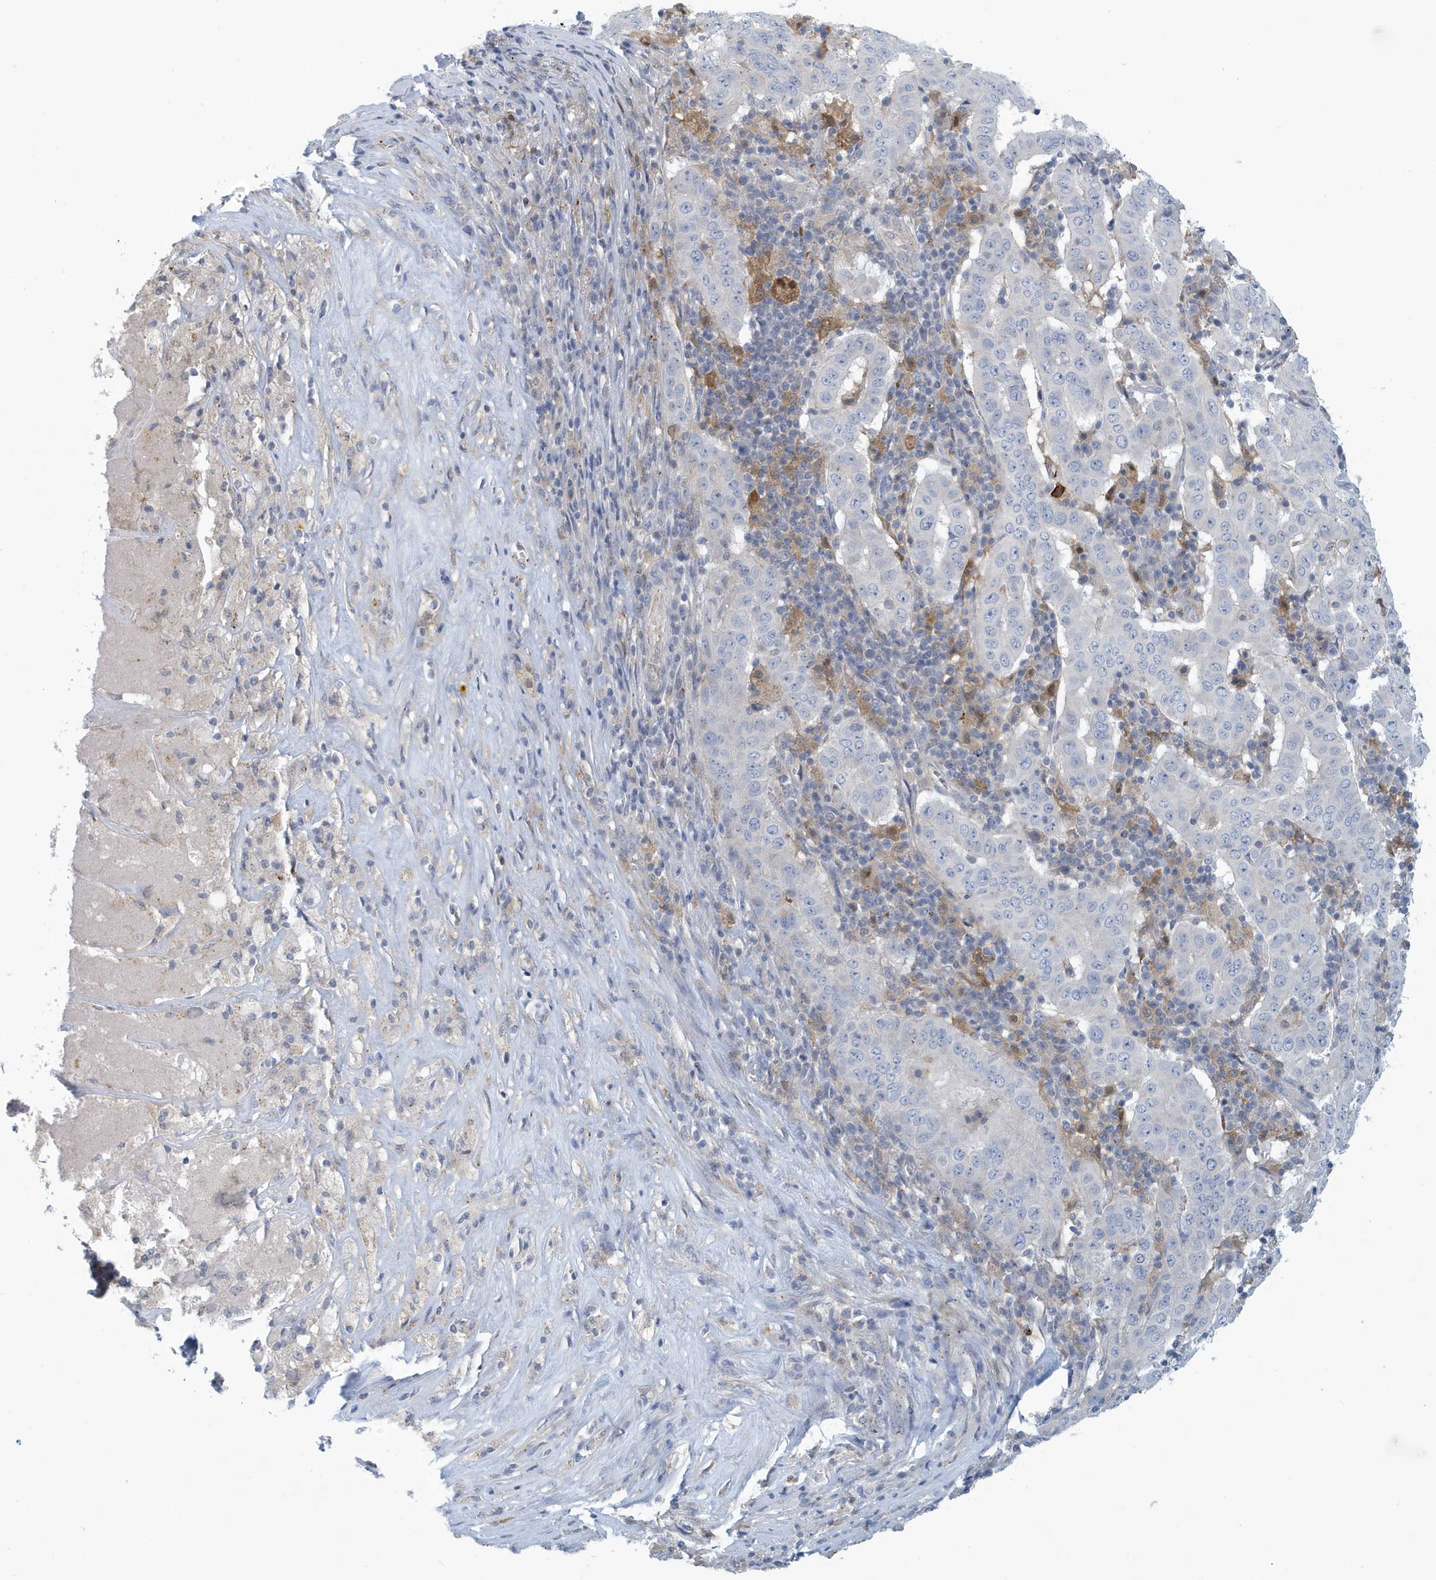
{"staining": {"intensity": "negative", "quantity": "none", "location": "none"}, "tissue": "pancreatic cancer", "cell_type": "Tumor cells", "image_type": "cancer", "snomed": [{"axis": "morphology", "description": "Adenocarcinoma, NOS"}, {"axis": "topography", "description": "Pancreas"}], "caption": "There is no significant staining in tumor cells of adenocarcinoma (pancreatic).", "gene": "VTA1", "patient": {"sex": "male", "age": 63}}